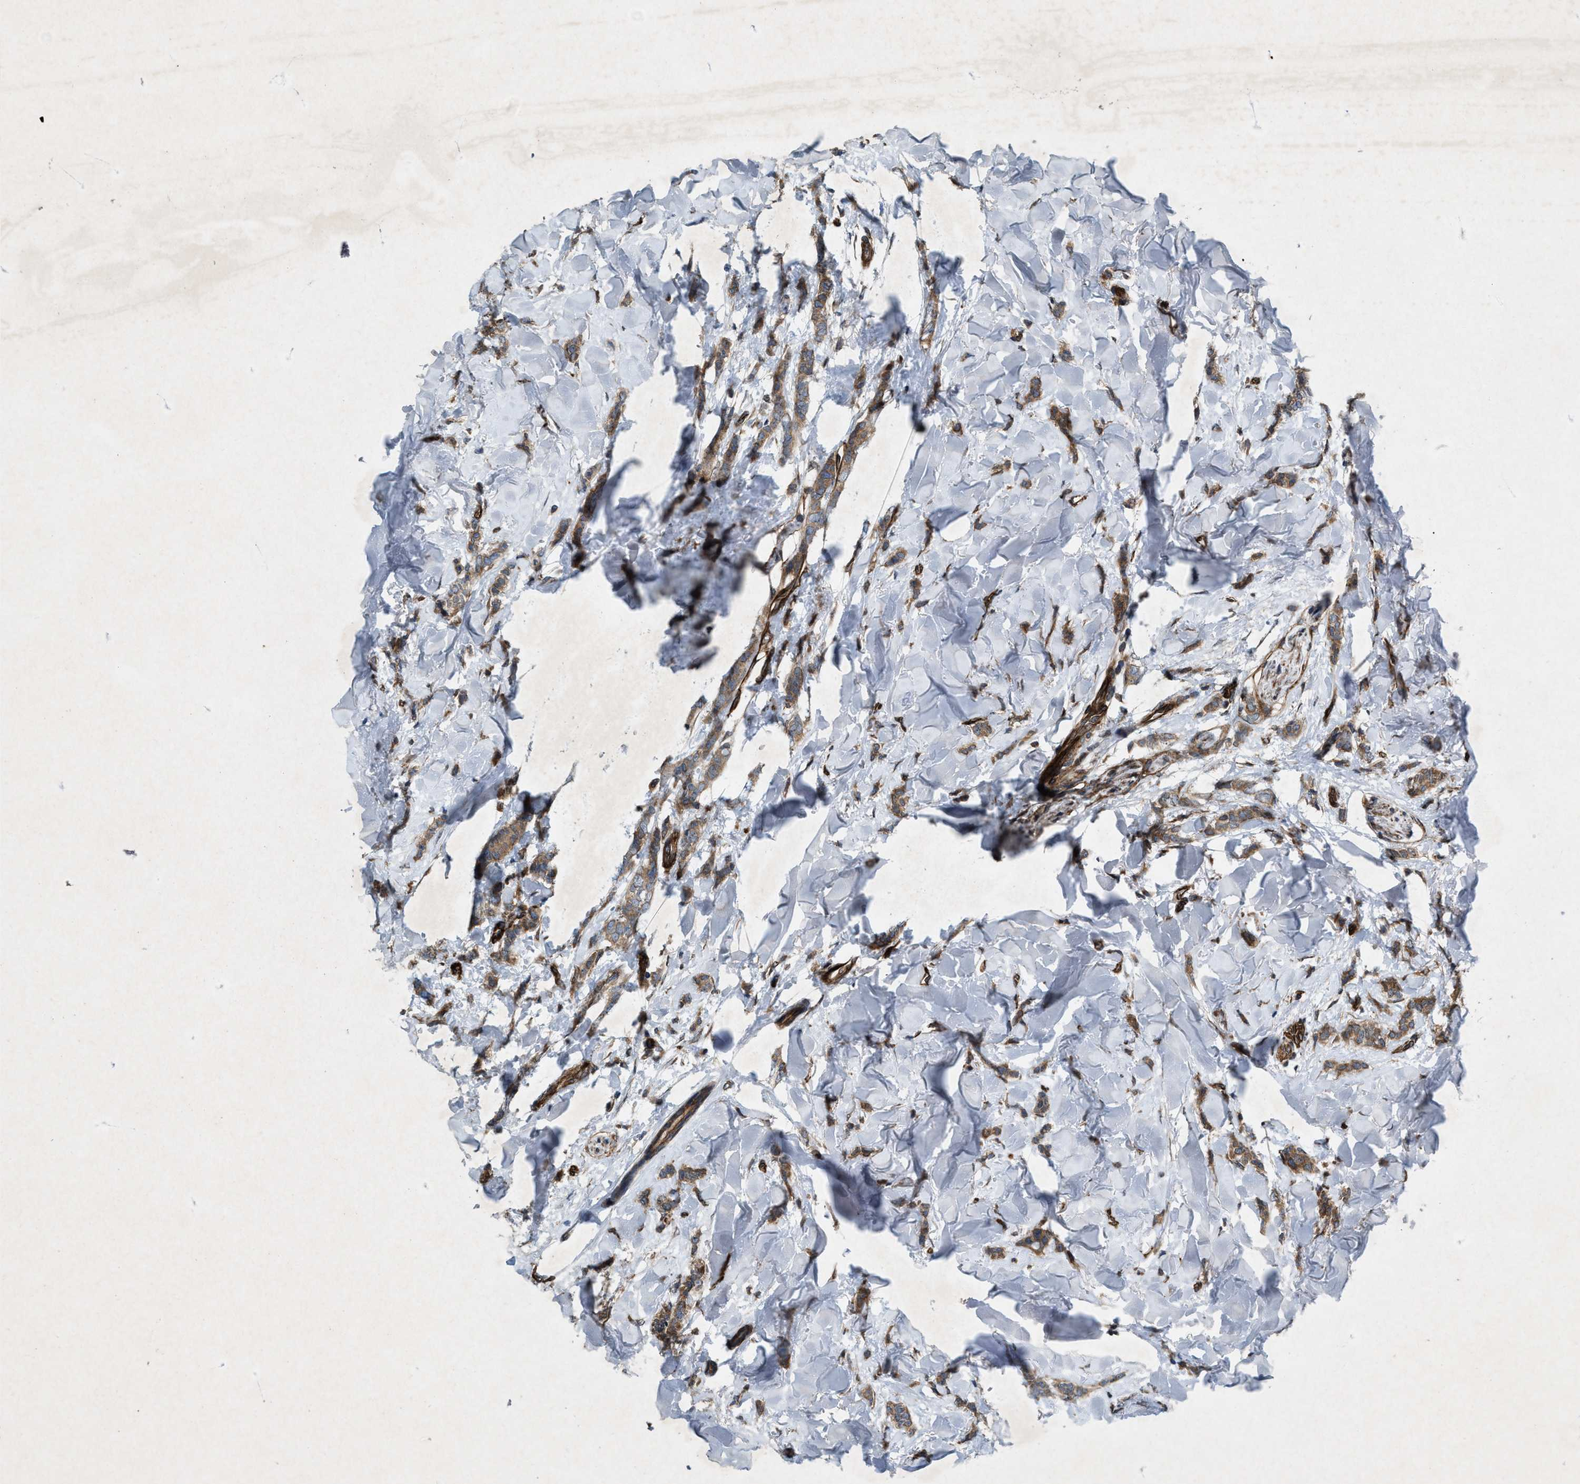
{"staining": {"intensity": "weak", "quantity": ">75%", "location": "cytoplasmic/membranous"}, "tissue": "breast cancer", "cell_type": "Tumor cells", "image_type": "cancer", "snomed": [{"axis": "morphology", "description": "Lobular carcinoma"}, {"axis": "topography", "description": "Skin"}, {"axis": "topography", "description": "Breast"}], "caption": "Breast lobular carcinoma stained with DAB immunohistochemistry (IHC) demonstrates low levels of weak cytoplasmic/membranous staining in approximately >75% of tumor cells.", "gene": "URGCP", "patient": {"sex": "female", "age": 46}}